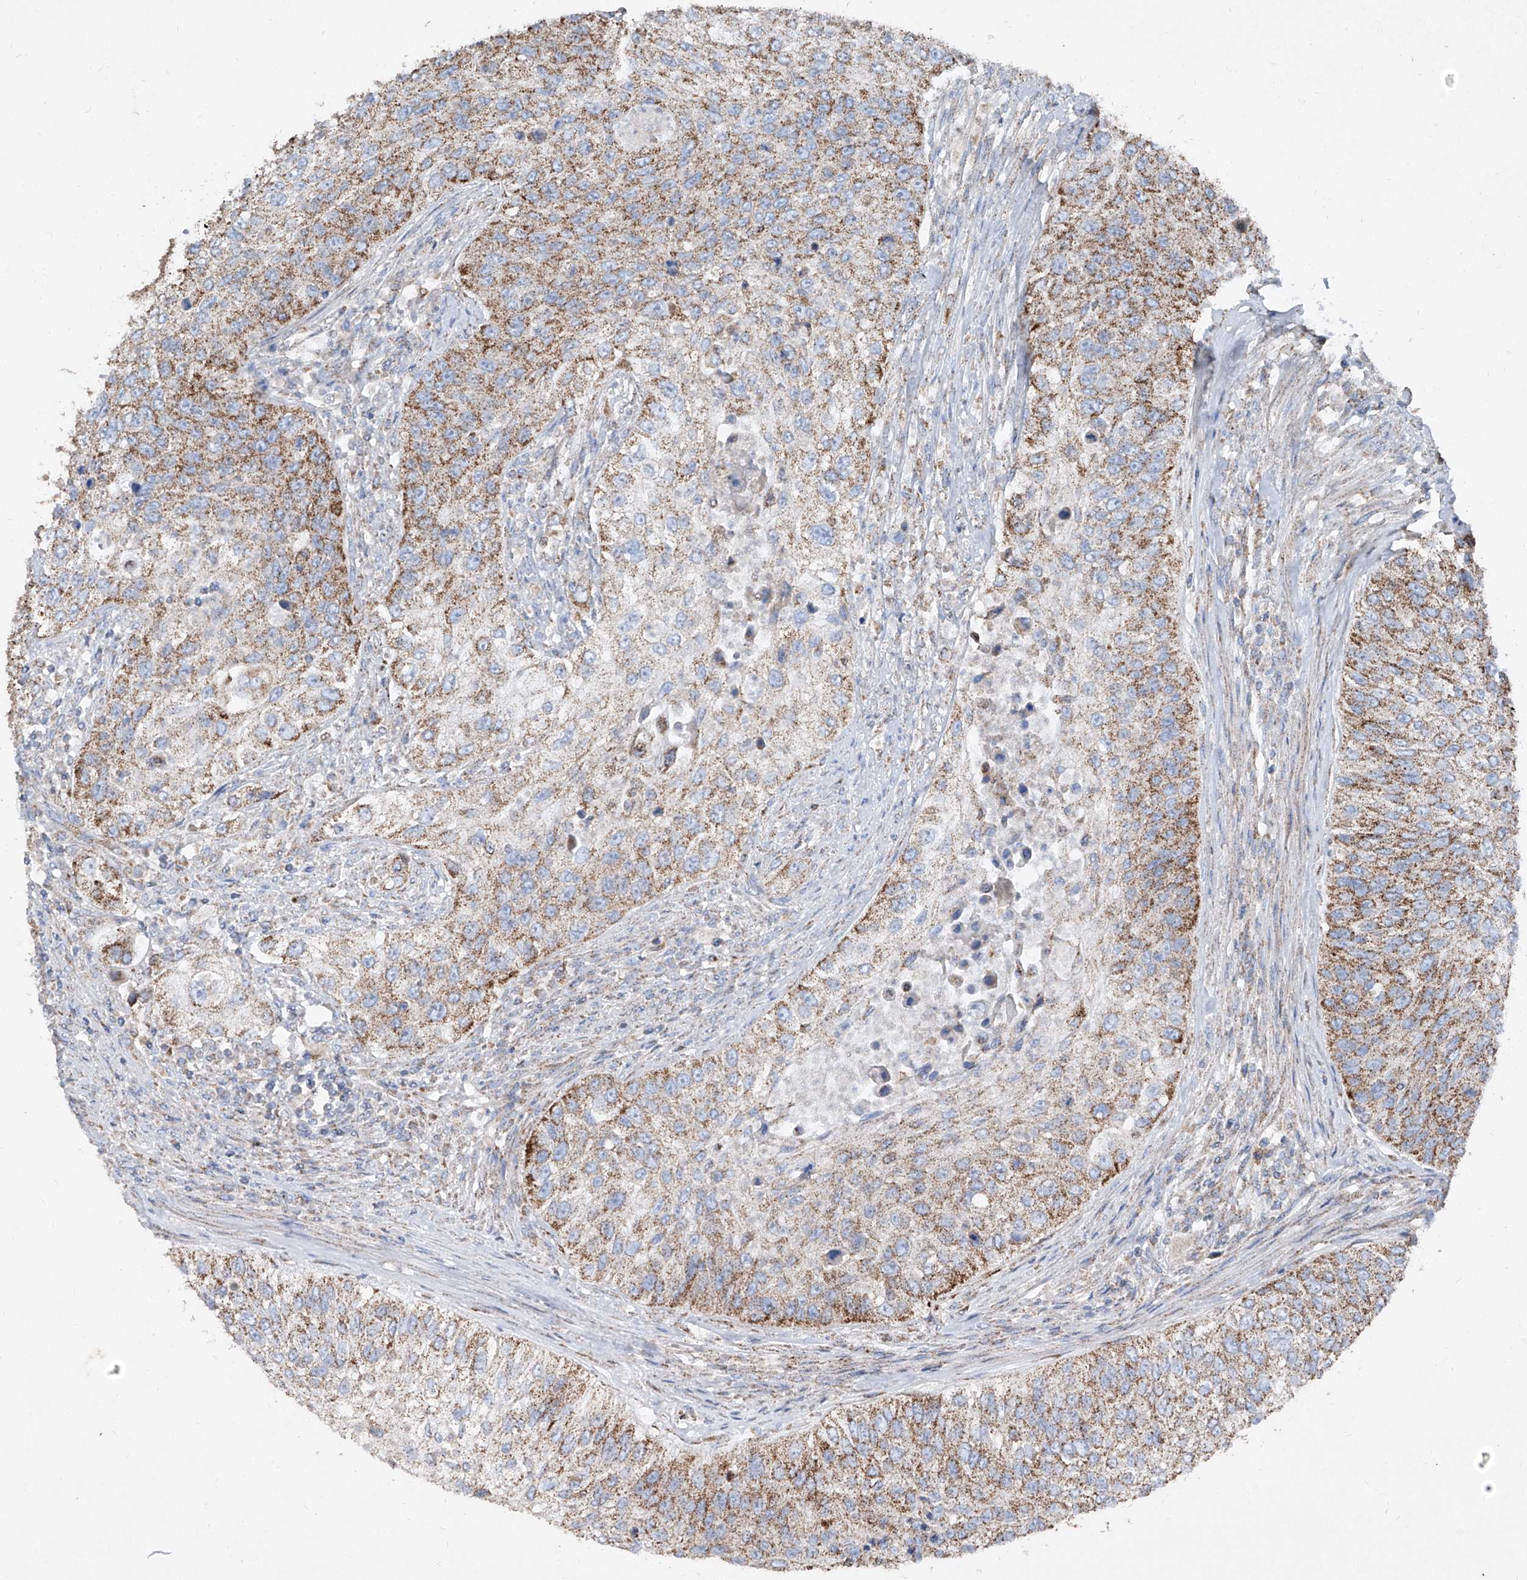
{"staining": {"intensity": "moderate", "quantity": ">75%", "location": "cytoplasmic/membranous"}, "tissue": "urothelial cancer", "cell_type": "Tumor cells", "image_type": "cancer", "snomed": [{"axis": "morphology", "description": "Urothelial carcinoma, High grade"}, {"axis": "topography", "description": "Urinary bladder"}], "caption": "Tumor cells reveal moderate cytoplasmic/membranous positivity in approximately >75% of cells in high-grade urothelial carcinoma.", "gene": "ABCD3", "patient": {"sex": "female", "age": 60}}